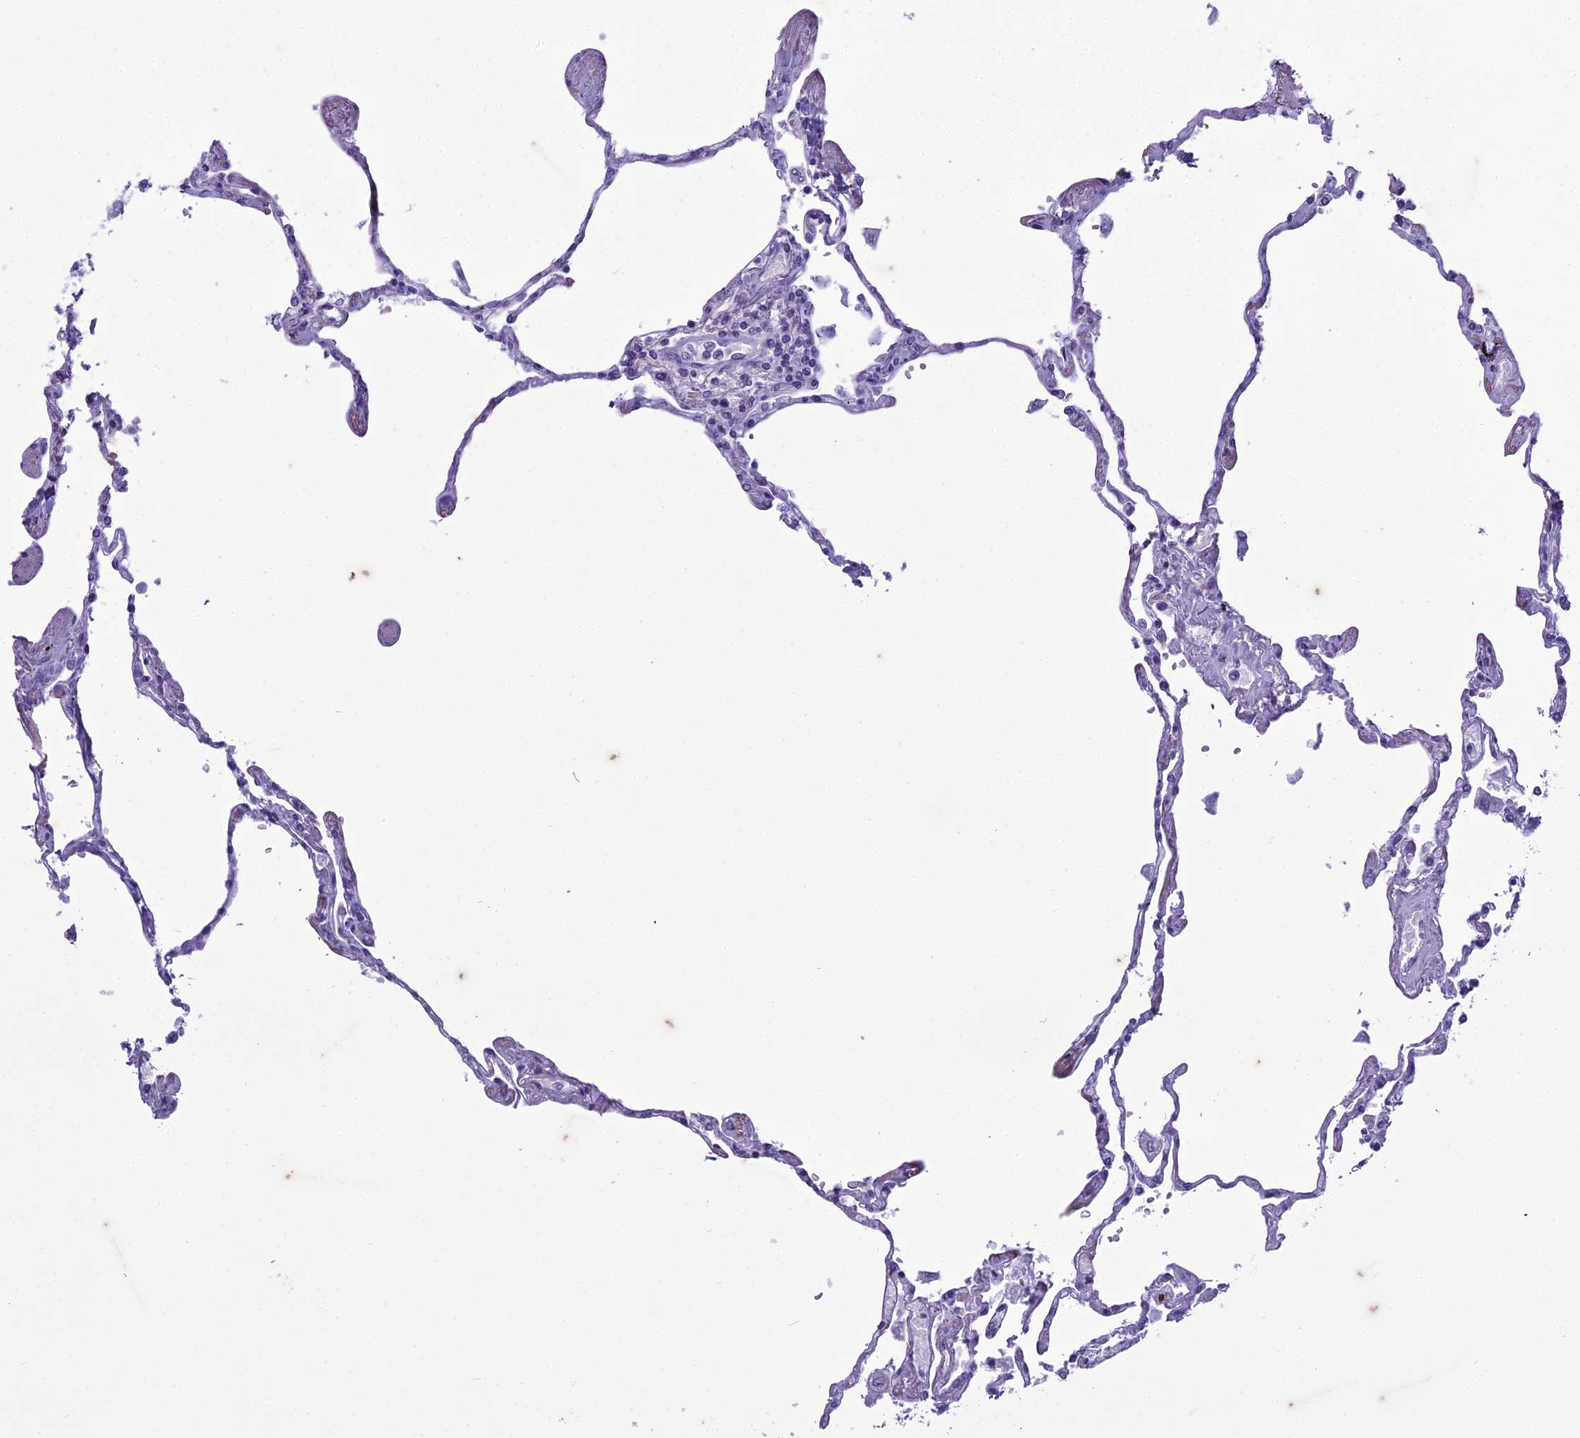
{"staining": {"intensity": "negative", "quantity": "none", "location": "none"}, "tissue": "lung", "cell_type": "Alveolar cells", "image_type": "normal", "snomed": [{"axis": "morphology", "description": "Normal tissue, NOS"}, {"axis": "topography", "description": "Lung"}], "caption": "Lung was stained to show a protein in brown. There is no significant positivity in alveolar cells. Nuclei are stained in blue.", "gene": "HMGB4", "patient": {"sex": "female", "age": 67}}